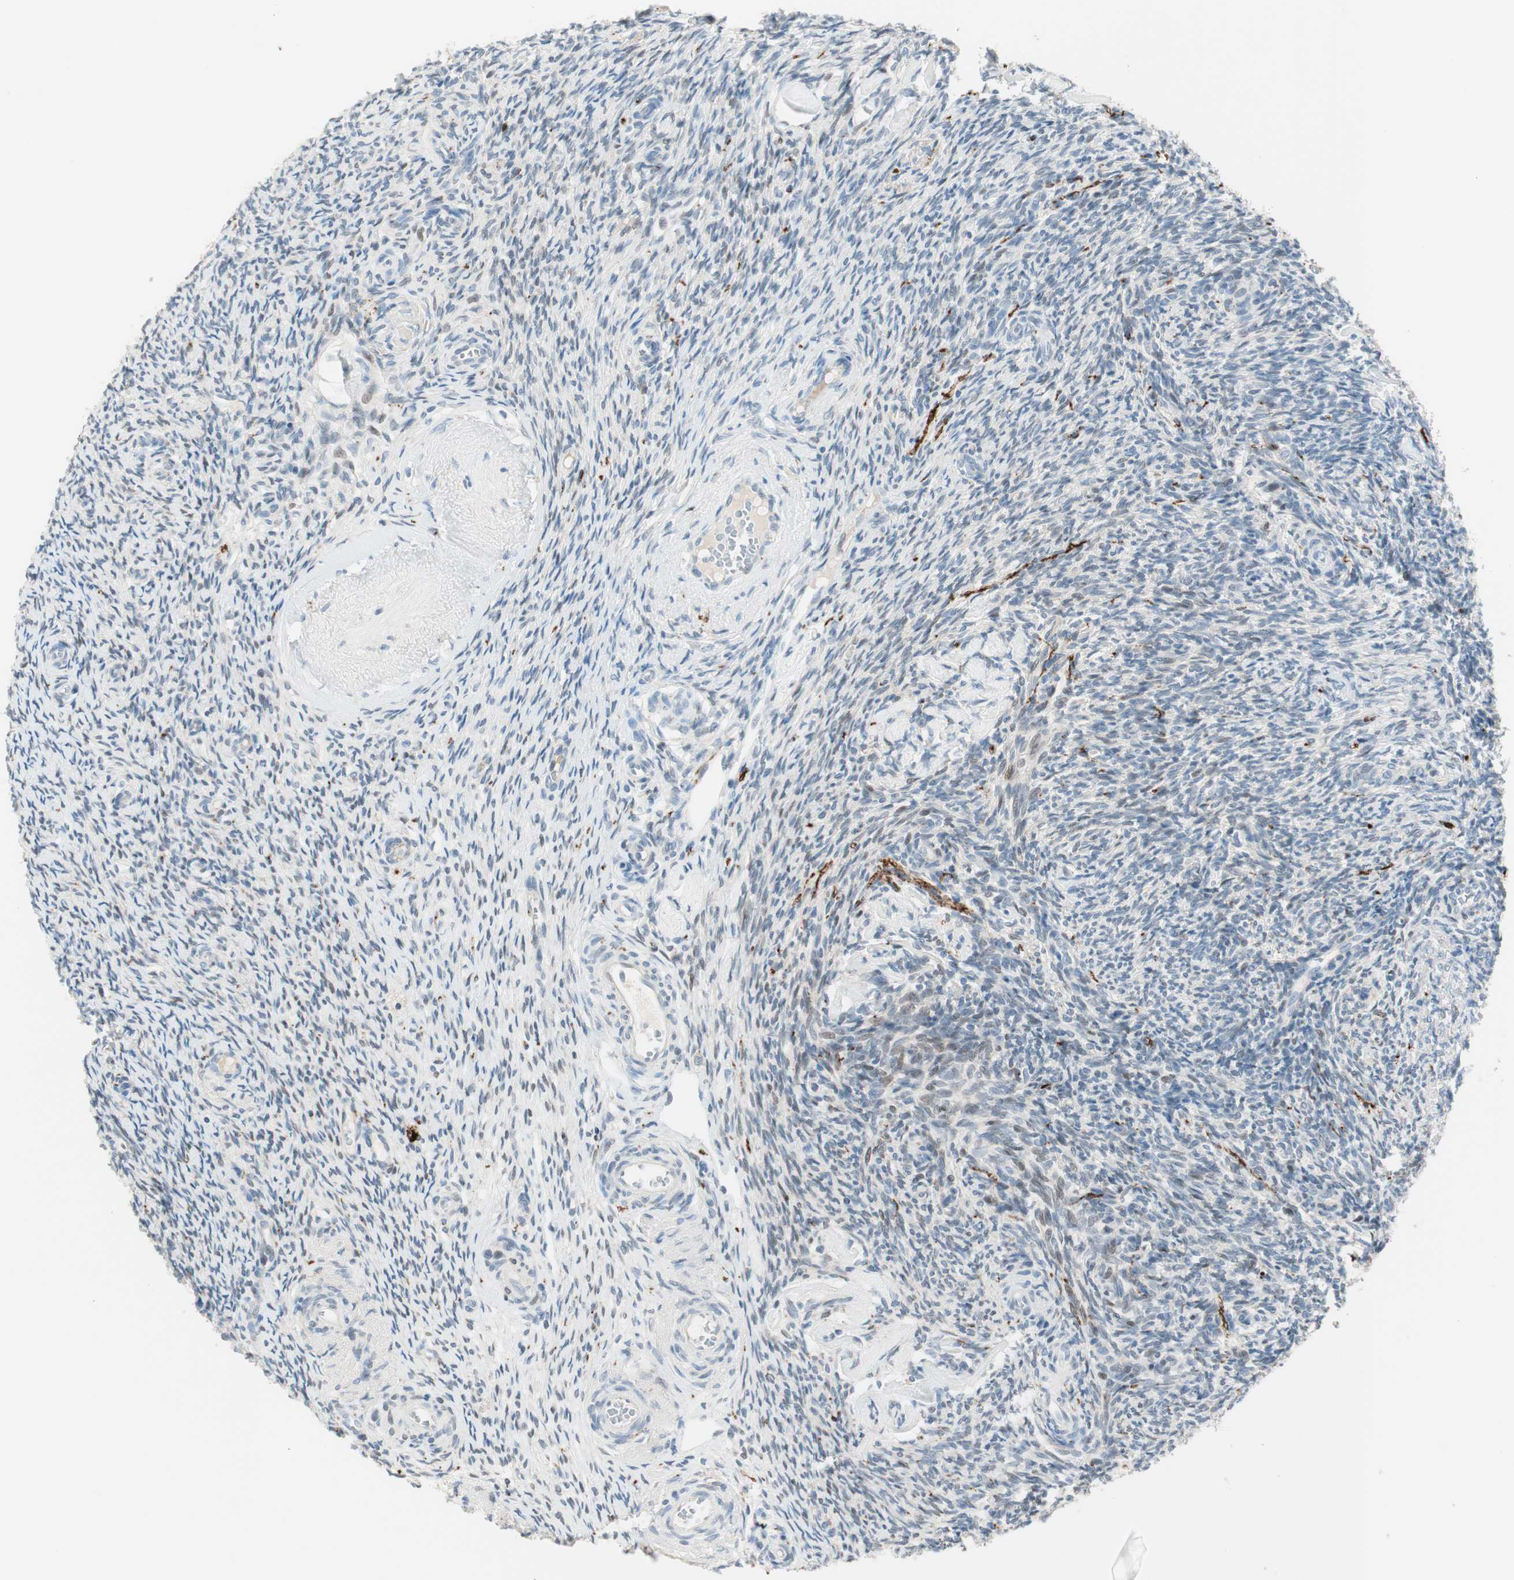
{"staining": {"intensity": "negative", "quantity": "none", "location": "none"}, "tissue": "ovary", "cell_type": "Ovarian stroma cells", "image_type": "normal", "snomed": [{"axis": "morphology", "description": "Normal tissue, NOS"}, {"axis": "topography", "description": "Ovary"}], "caption": "Immunohistochemical staining of unremarkable ovary exhibits no significant positivity in ovarian stroma cells. (DAB (3,3'-diaminobenzidine) immunohistochemistry (IHC), high magnification).", "gene": "GNAO1", "patient": {"sex": "female", "age": 60}}